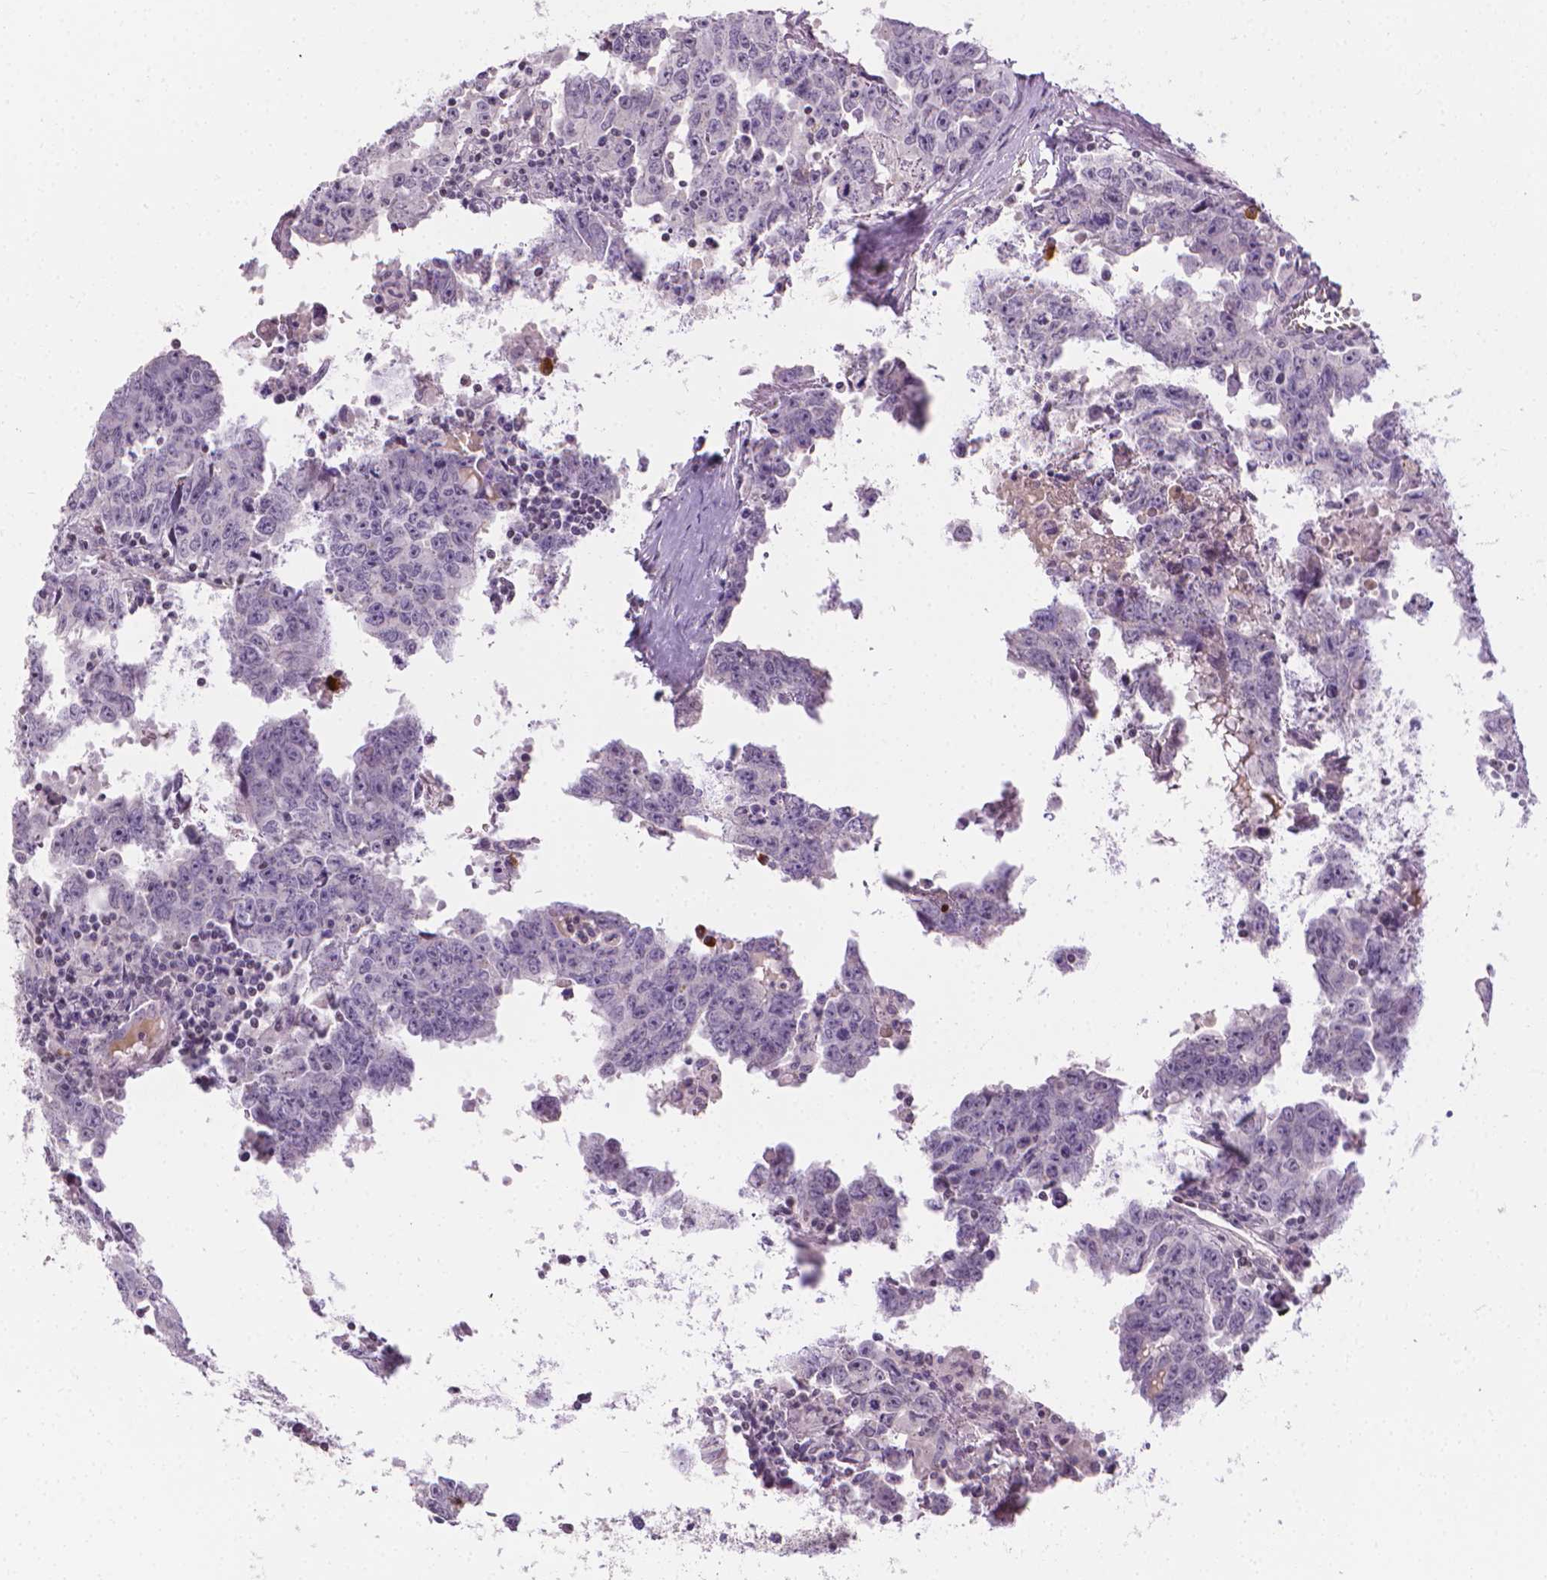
{"staining": {"intensity": "negative", "quantity": "none", "location": "none"}, "tissue": "testis cancer", "cell_type": "Tumor cells", "image_type": "cancer", "snomed": [{"axis": "morphology", "description": "Carcinoma, Embryonal, NOS"}, {"axis": "topography", "description": "Testis"}], "caption": "High power microscopy histopathology image of an immunohistochemistry (IHC) micrograph of embryonal carcinoma (testis), revealing no significant positivity in tumor cells.", "gene": "NCAN", "patient": {"sex": "male", "age": 22}}